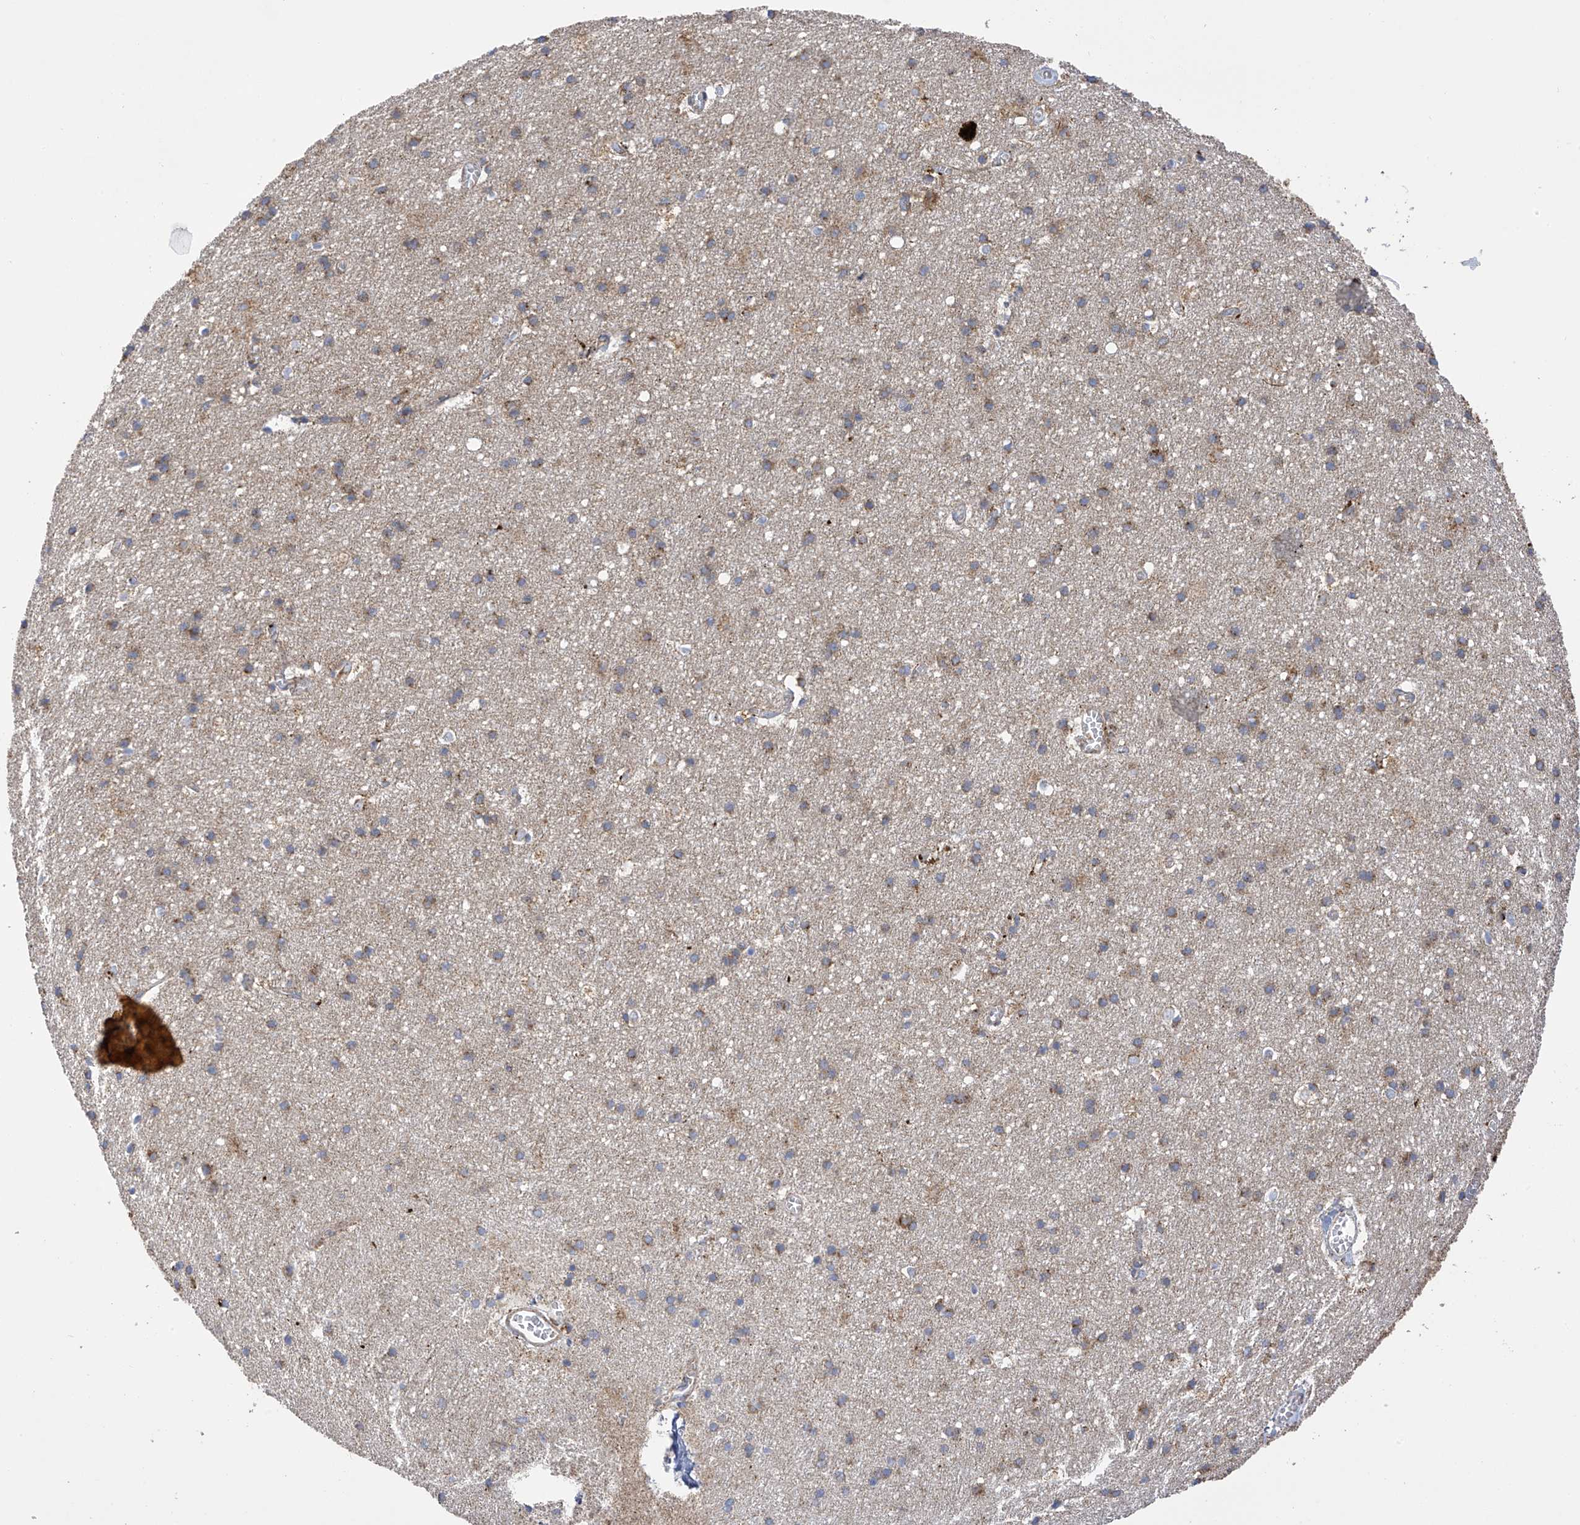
{"staining": {"intensity": "negative", "quantity": "none", "location": "none"}, "tissue": "cerebral cortex", "cell_type": "Endothelial cells", "image_type": "normal", "snomed": [{"axis": "morphology", "description": "Normal tissue, NOS"}, {"axis": "topography", "description": "Cerebral cortex"}], "caption": "IHC photomicrograph of unremarkable cerebral cortex: human cerebral cortex stained with DAB (3,3'-diaminobenzidine) shows no significant protein positivity in endothelial cells.", "gene": "ITM2B", "patient": {"sex": "male", "age": 54}}